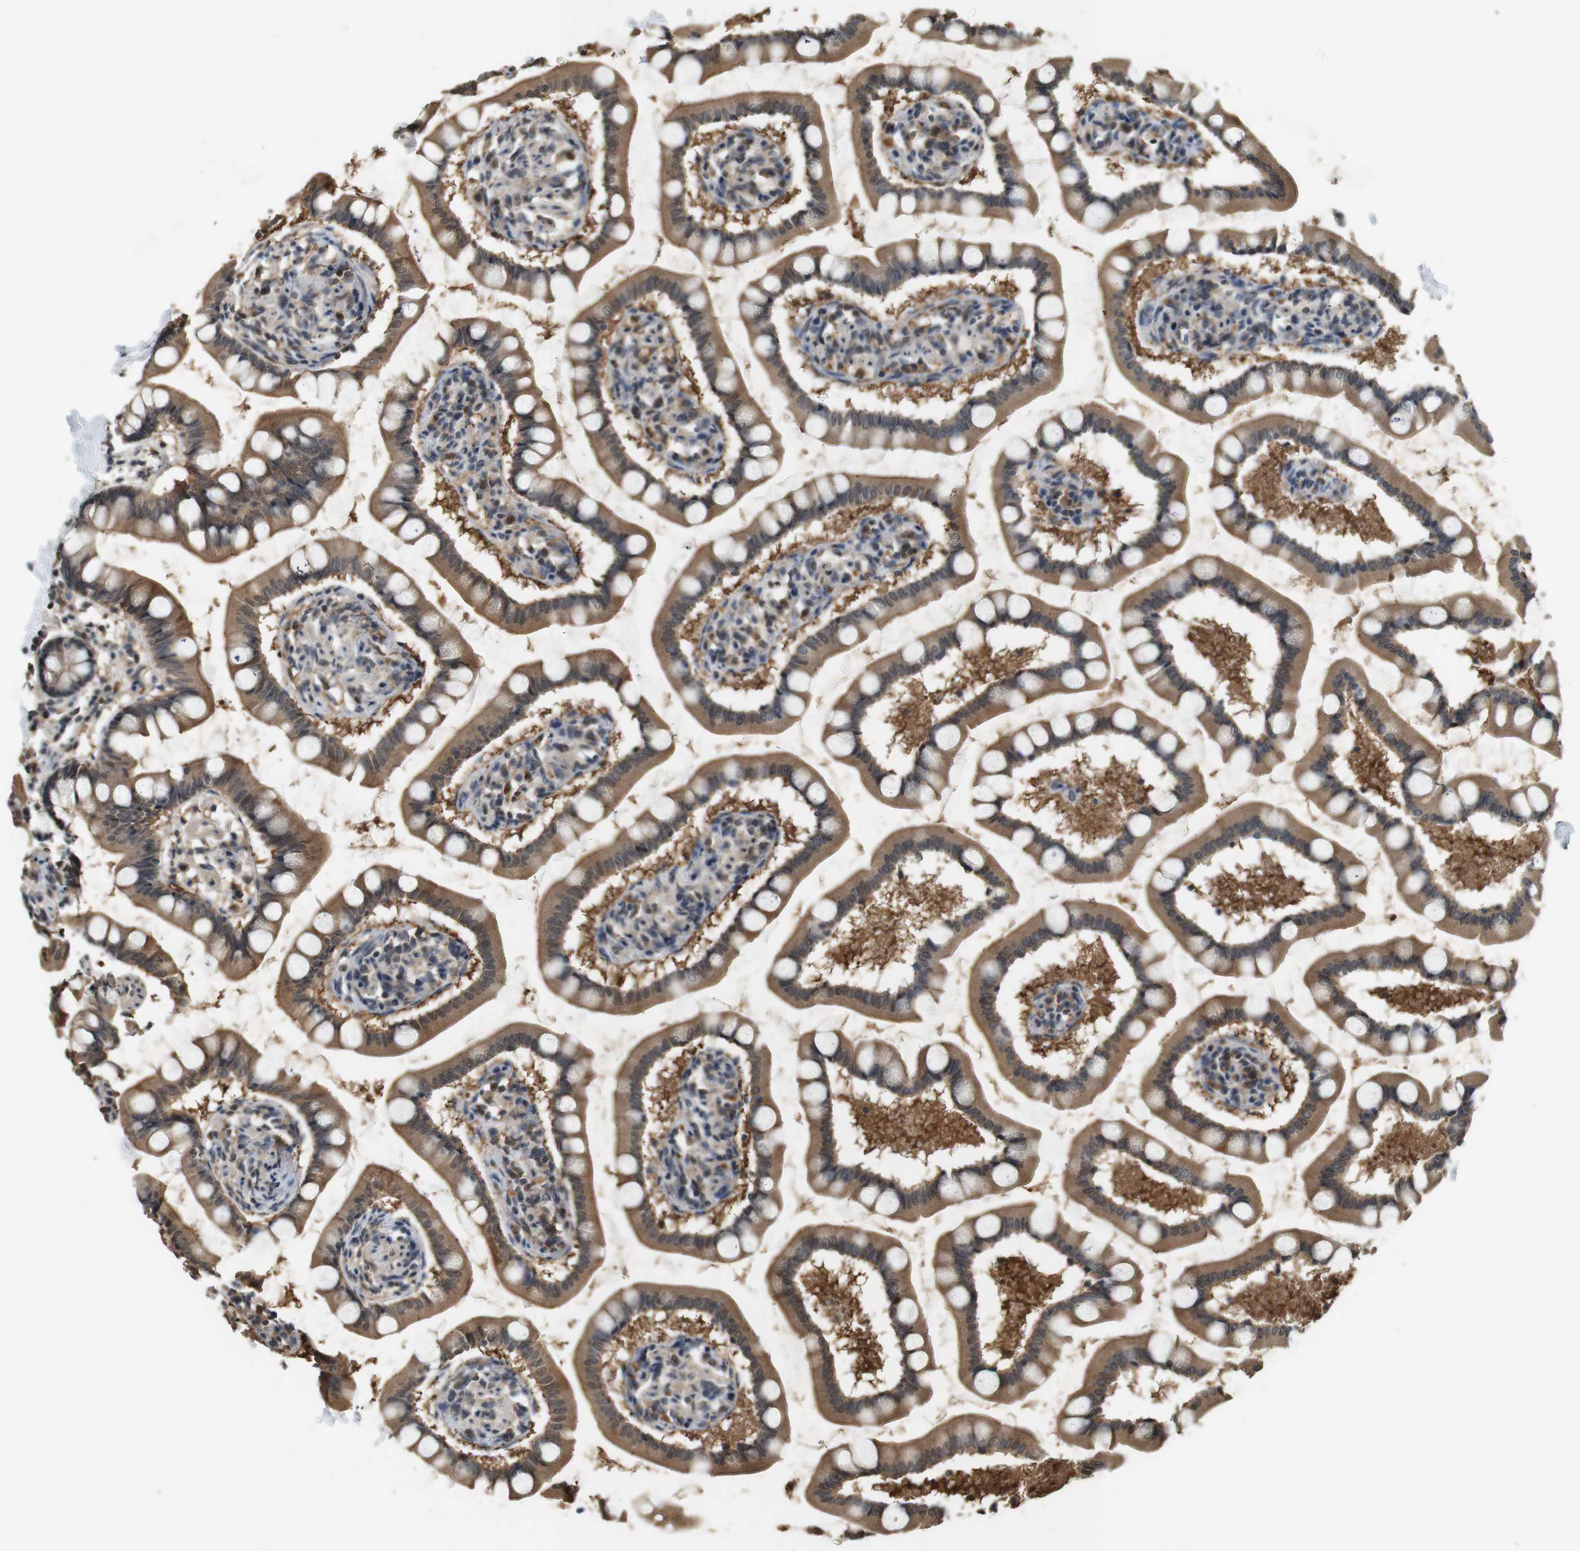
{"staining": {"intensity": "strong", "quantity": ">75%", "location": "cytoplasmic/membranous"}, "tissue": "small intestine", "cell_type": "Glandular cells", "image_type": "normal", "snomed": [{"axis": "morphology", "description": "Normal tissue, NOS"}, {"axis": "topography", "description": "Small intestine"}], "caption": "Brown immunohistochemical staining in unremarkable human small intestine demonstrates strong cytoplasmic/membranous staining in about >75% of glandular cells.", "gene": "CDK14", "patient": {"sex": "male", "age": 41}}